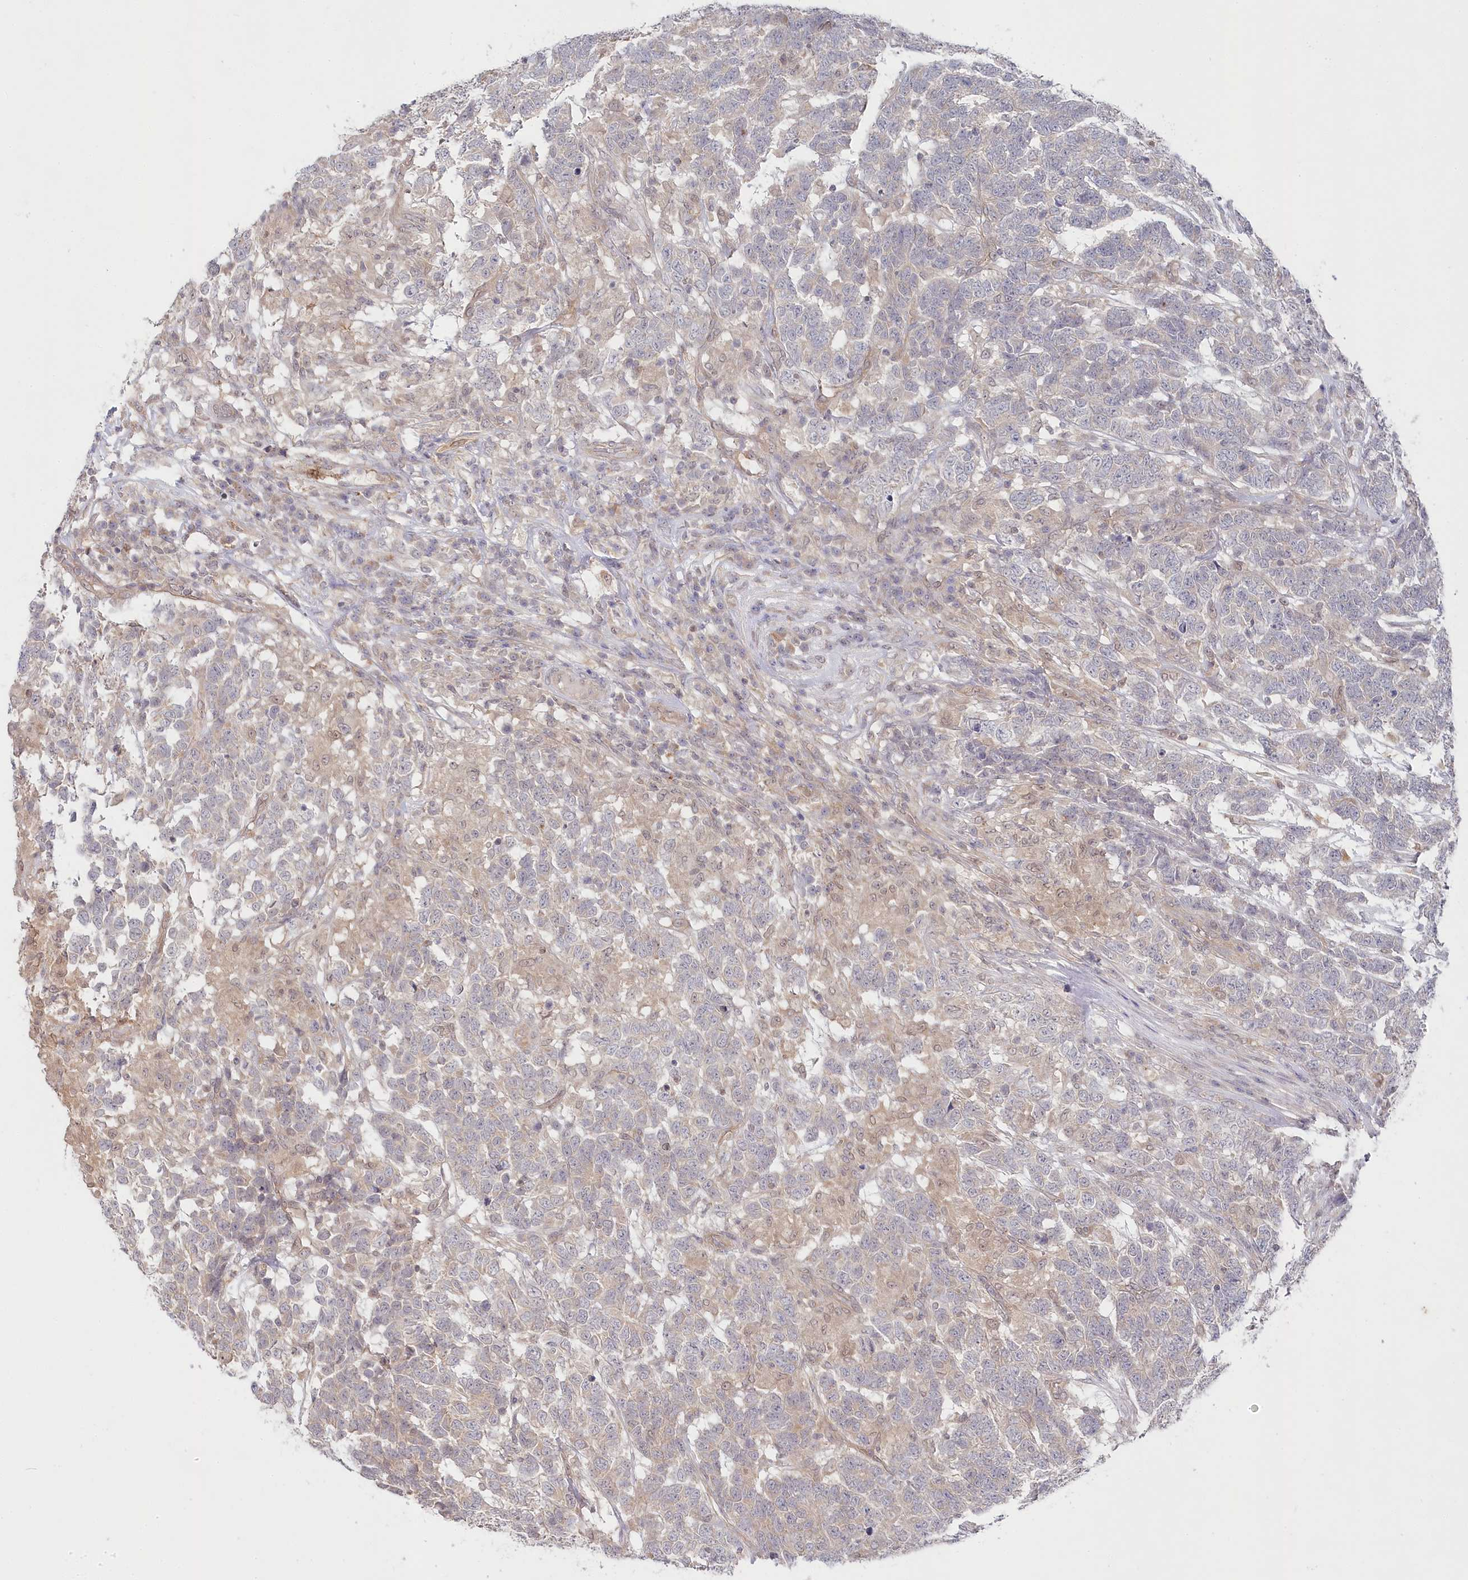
{"staining": {"intensity": "weak", "quantity": "<25%", "location": "cytoplasmic/membranous"}, "tissue": "testis cancer", "cell_type": "Tumor cells", "image_type": "cancer", "snomed": [{"axis": "morphology", "description": "Carcinoma, Embryonal, NOS"}, {"axis": "topography", "description": "Testis"}], "caption": "Tumor cells show no significant expression in testis cancer.", "gene": "AAMDC", "patient": {"sex": "male", "age": 26}}